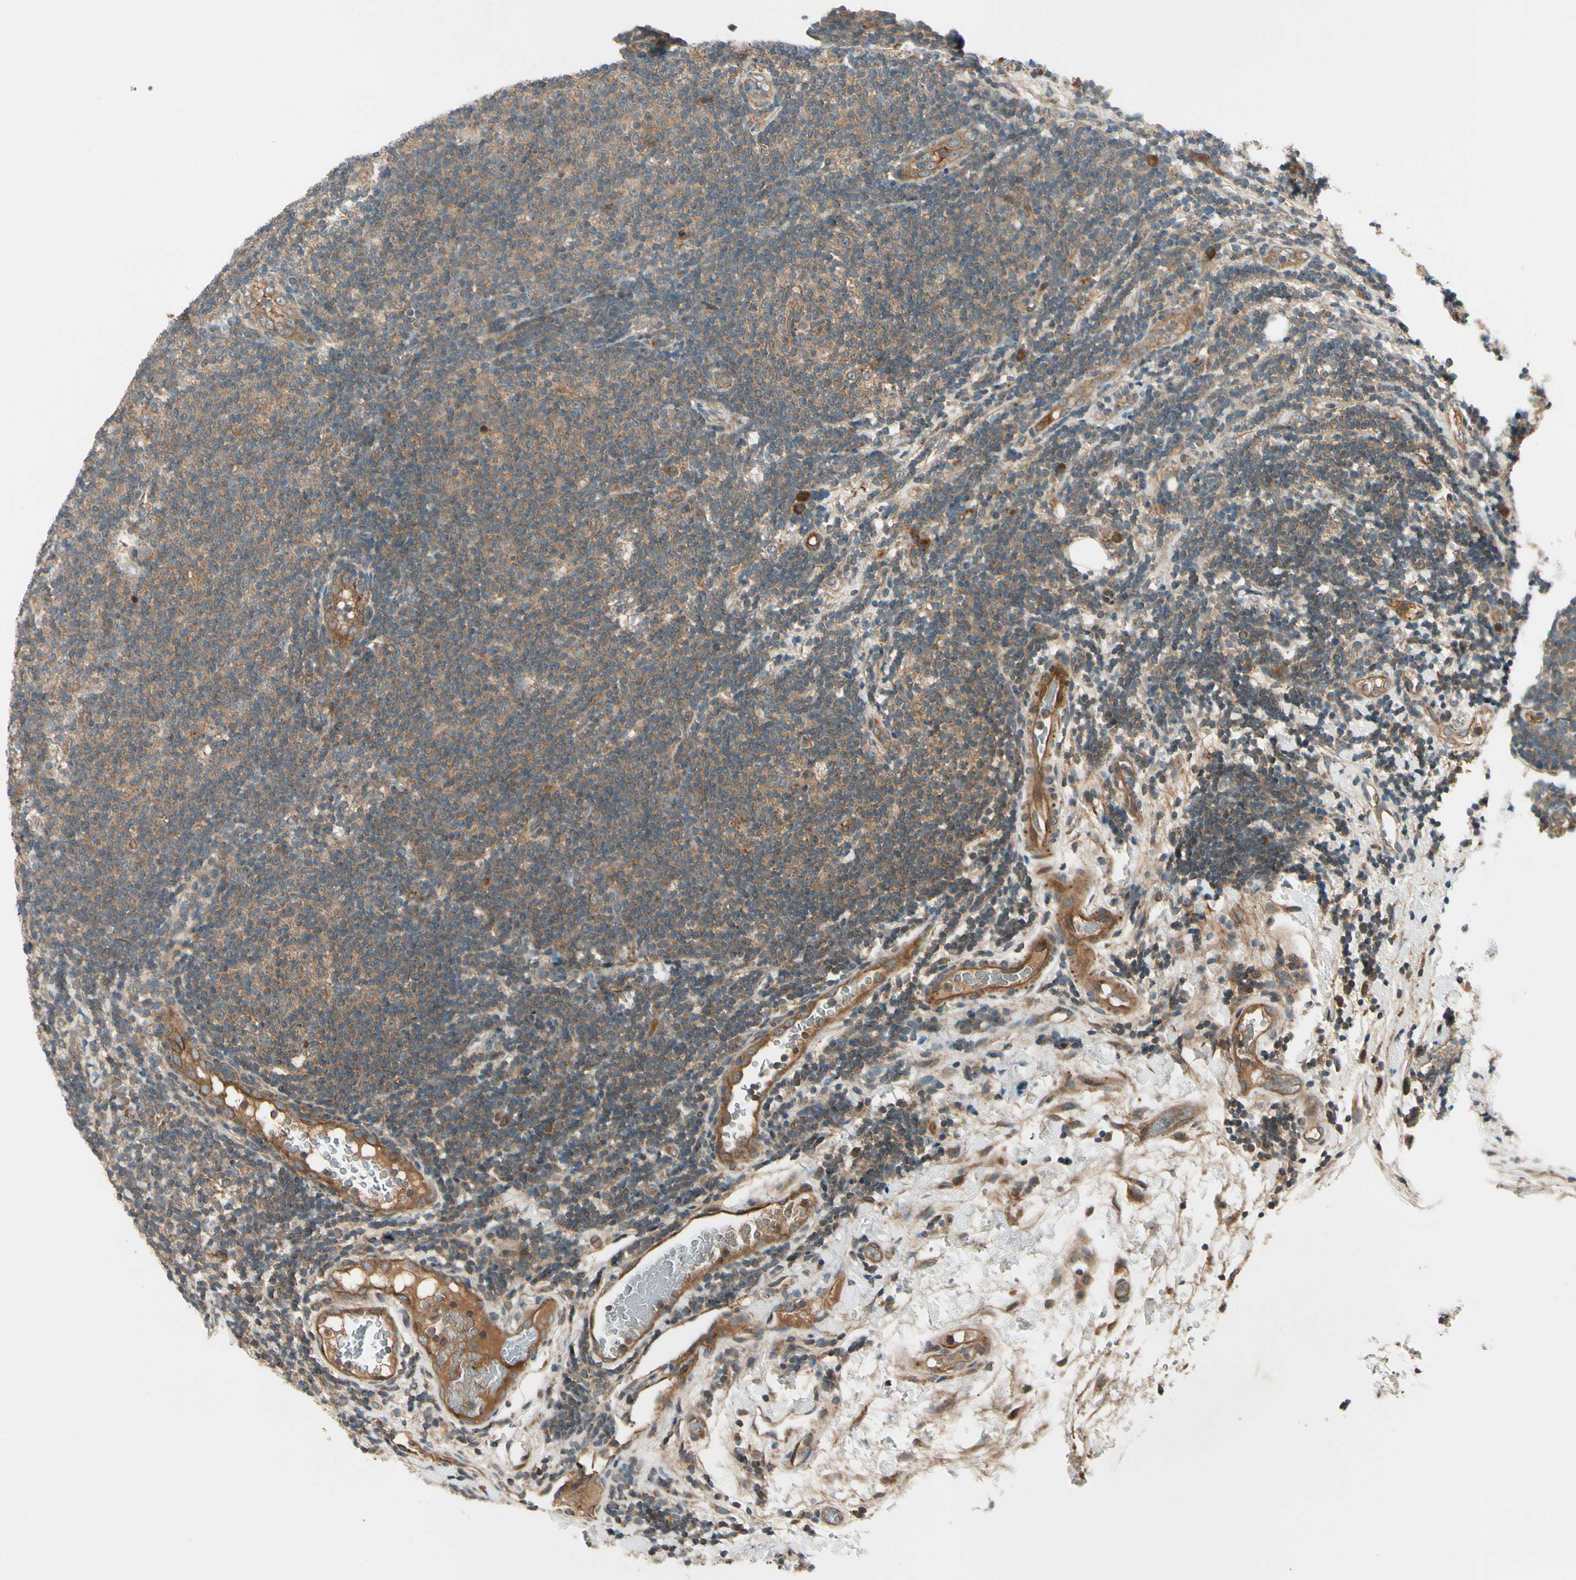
{"staining": {"intensity": "moderate", "quantity": ">75%", "location": "cytoplasmic/membranous"}, "tissue": "lymphoma", "cell_type": "Tumor cells", "image_type": "cancer", "snomed": [{"axis": "morphology", "description": "Malignant lymphoma, non-Hodgkin's type, Low grade"}, {"axis": "topography", "description": "Lymph node"}], "caption": "Immunohistochemical staining of malignant lymphoma, non-Hodgkin's type (low-grade) shows medium levels of moderate cytoplasmic/membranous protein staining in about >75% of tumor cells. (brown staining indicates protein expression, while blue staining denotes nuclei).", "gene": "ACVR1C", "patient": {"sex": "male", "age": 83}}